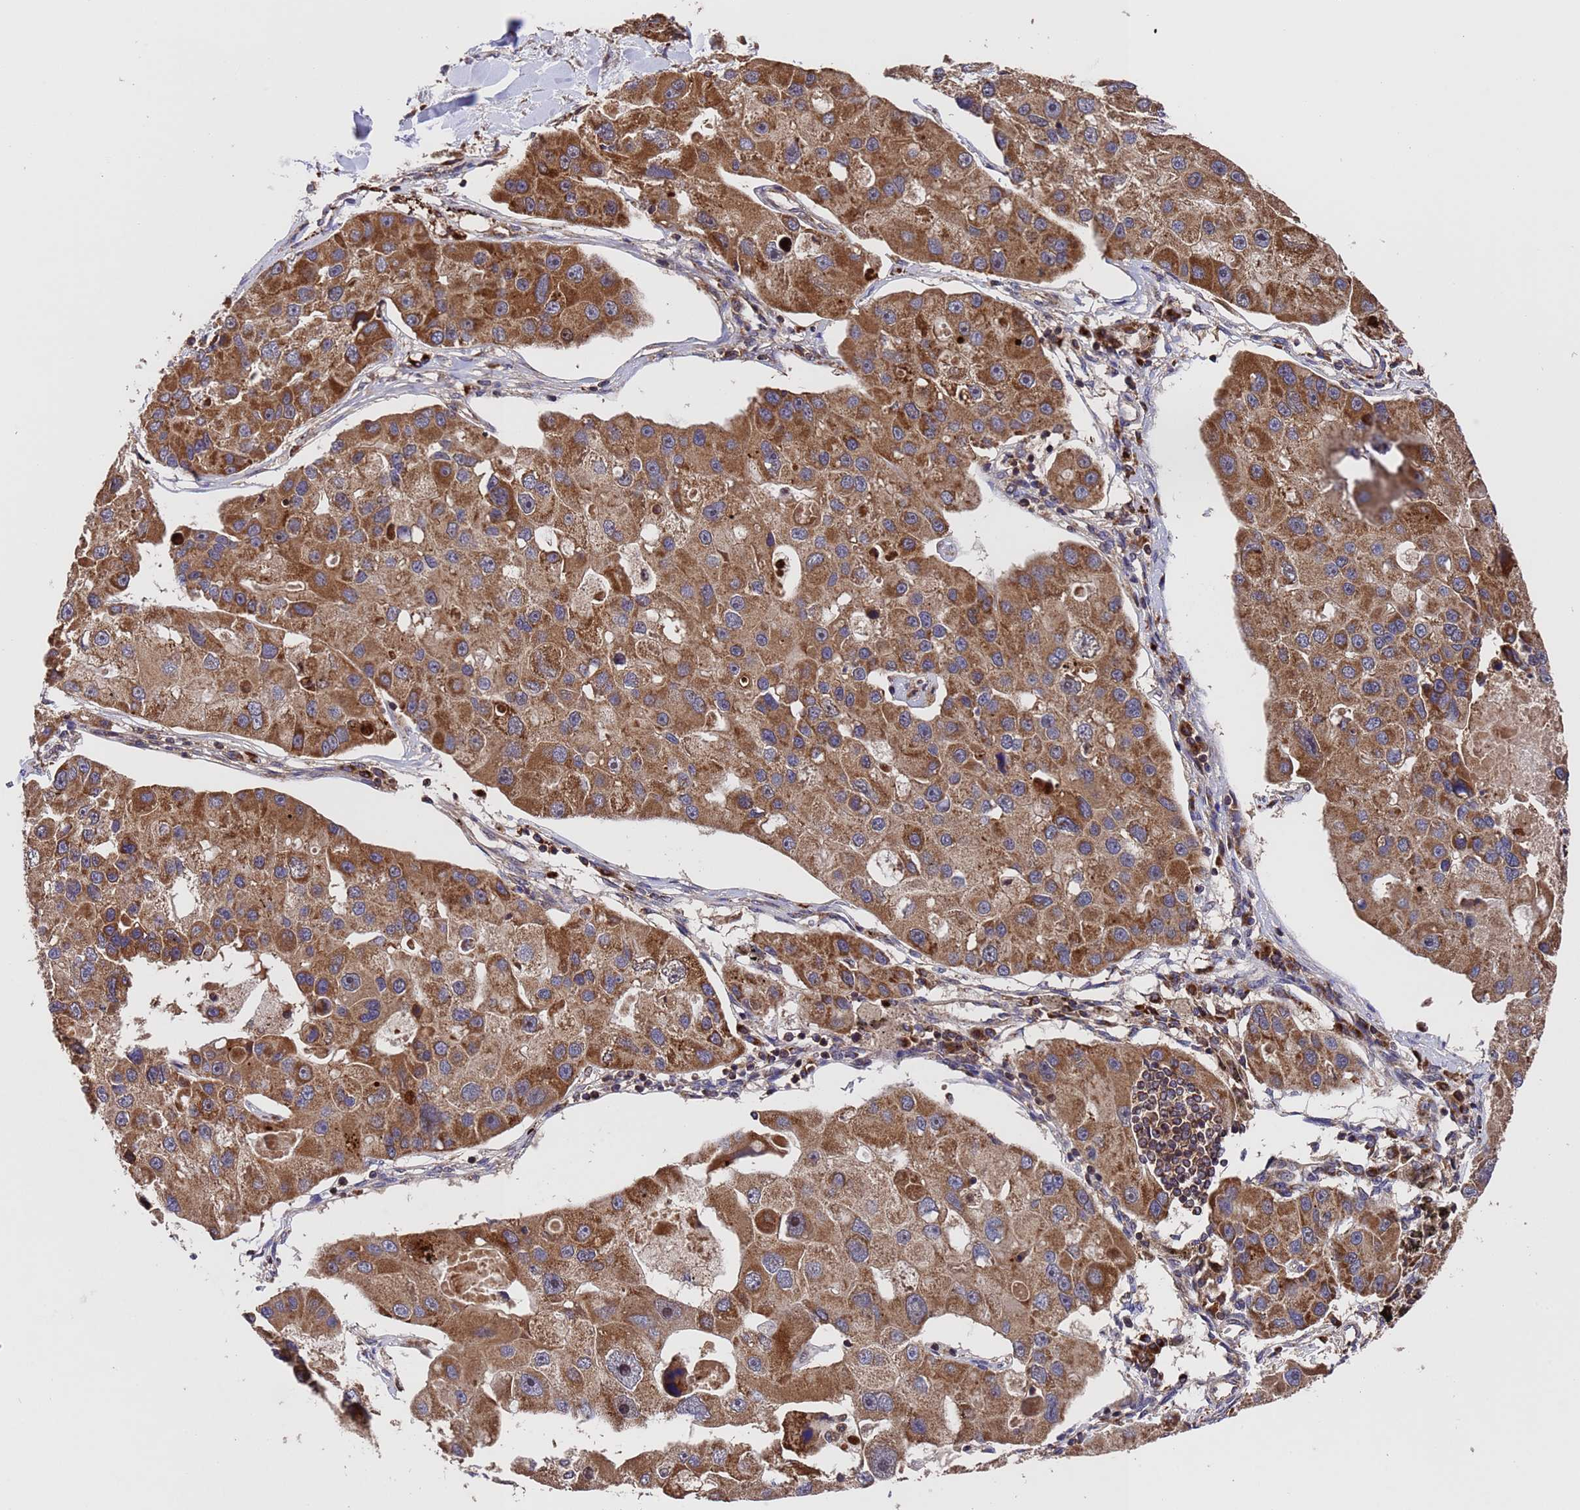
{"staining": {"intensity": "strong", "quantity": ">75%", "location": "cytoplasmic/membranous"}, "tissue": "lung cancer", "cell_type": "Tumor cells", "image_type": "cancer", "snomed": [{"axis": "morphology", "description": "Adenocarcinoma, NOS"}, {"axis": "topography", "description": "Lung"}], "caption": "Immunohistochemistry histopathology image of neoplastic tissue: human lung adenocarcinoma stained using immunohistochemistry displays high levels of strong protein expression localized specifically in the cytoplasmic/membranous of tumor cells, appearing as a cytoplasmic/membranous brown color.", "gene": "TSR3", "patient": {"sex": "female", "age": 54}}